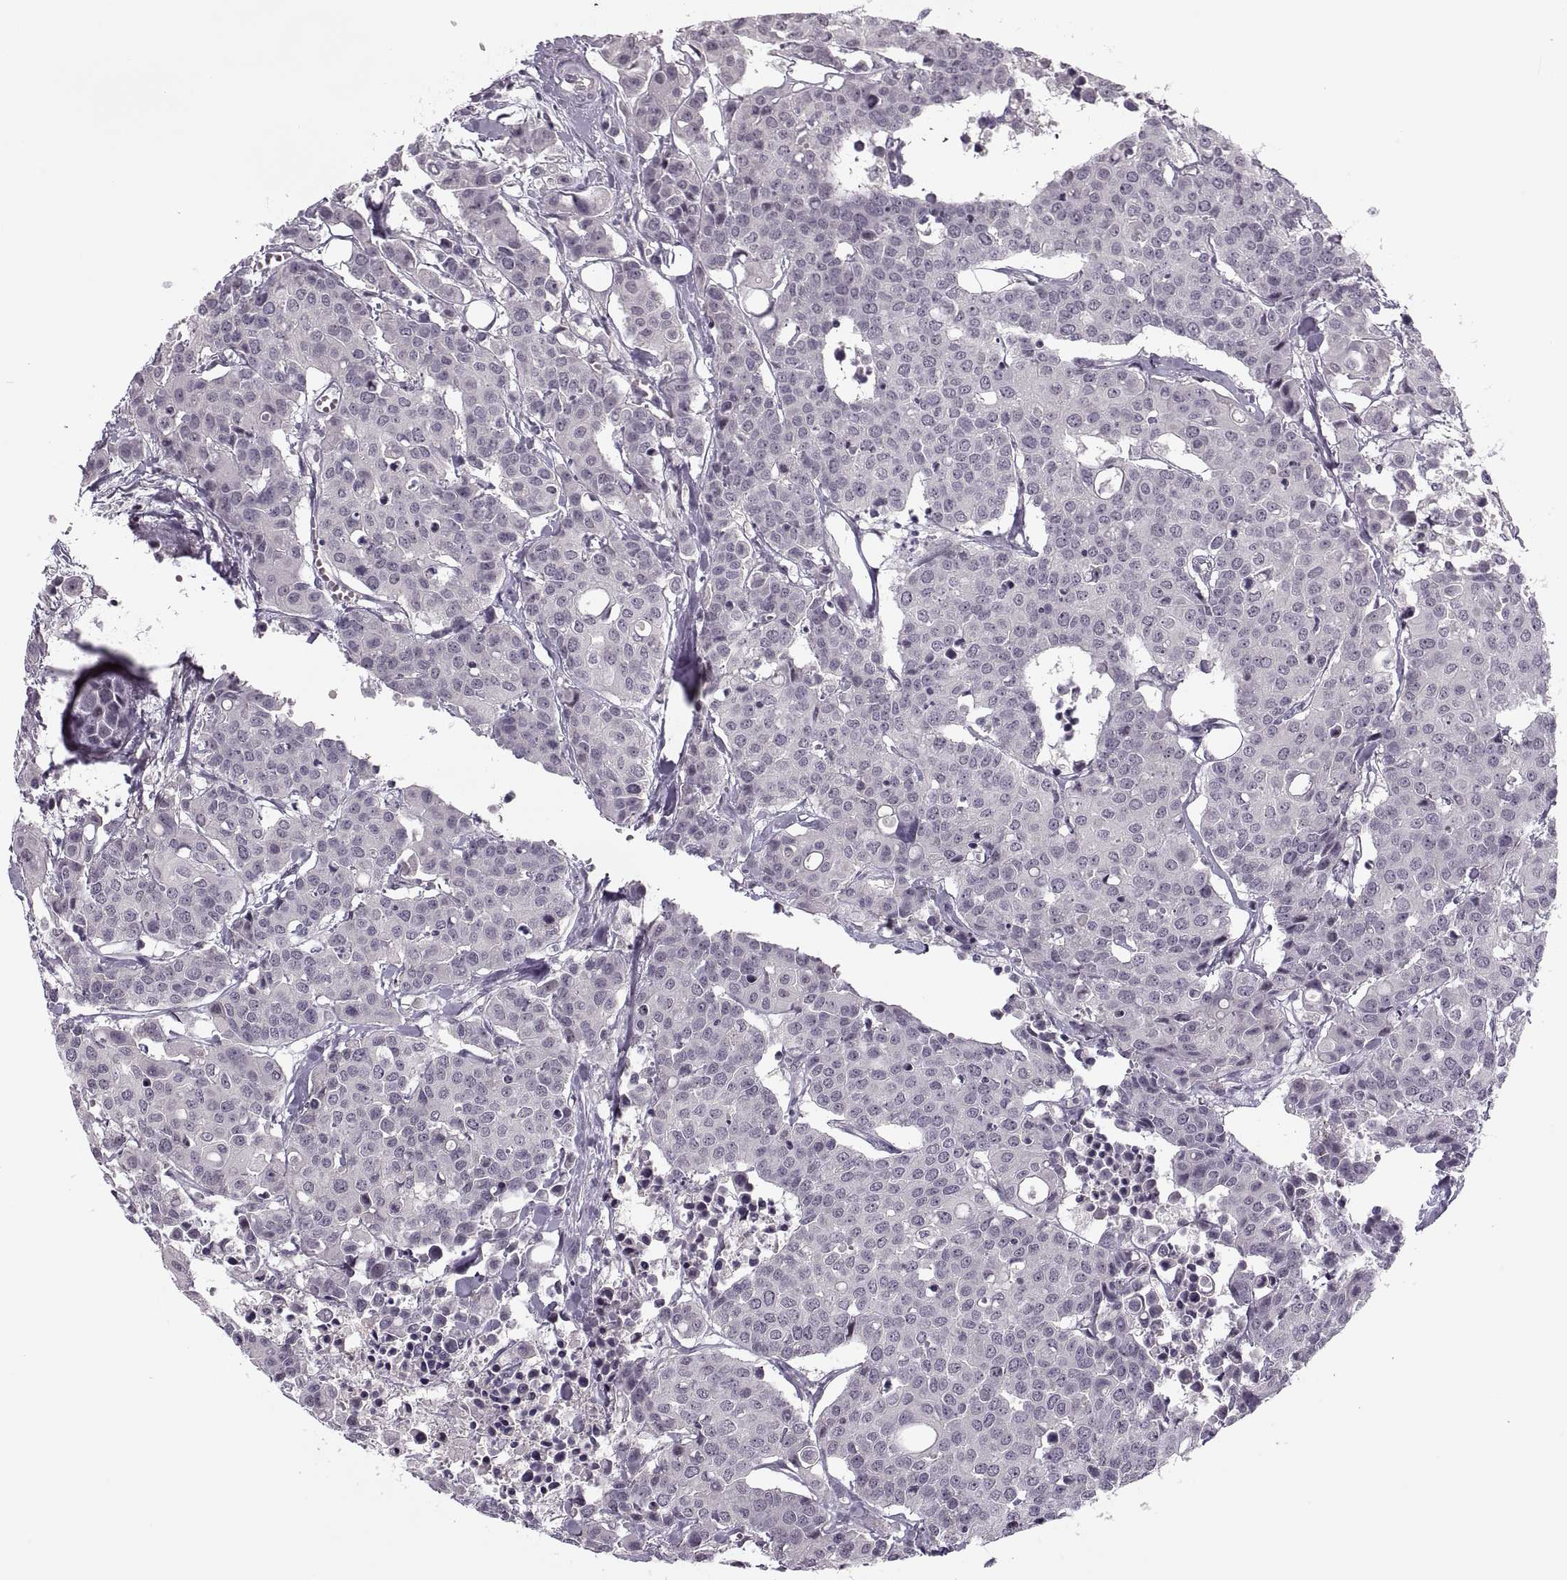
{"staining": {"intensity": "negative", "quantity": "none", "location": "none"}, "tissue": "carcinoid", "cell_type": "Tumor cells", "image_type": "cancer", "snomed": [{"axis": "morphology", "description": "Carcinoid, malignant, NOS"}, {"axis": "topography", "description": "Colon"}], "caption": "A histopathology image of carcinoid stained for a protein exhibits no brown staining in tumor cells.", "gene": "LUZP2", "patient": {"sex": "male", "age": 81}}